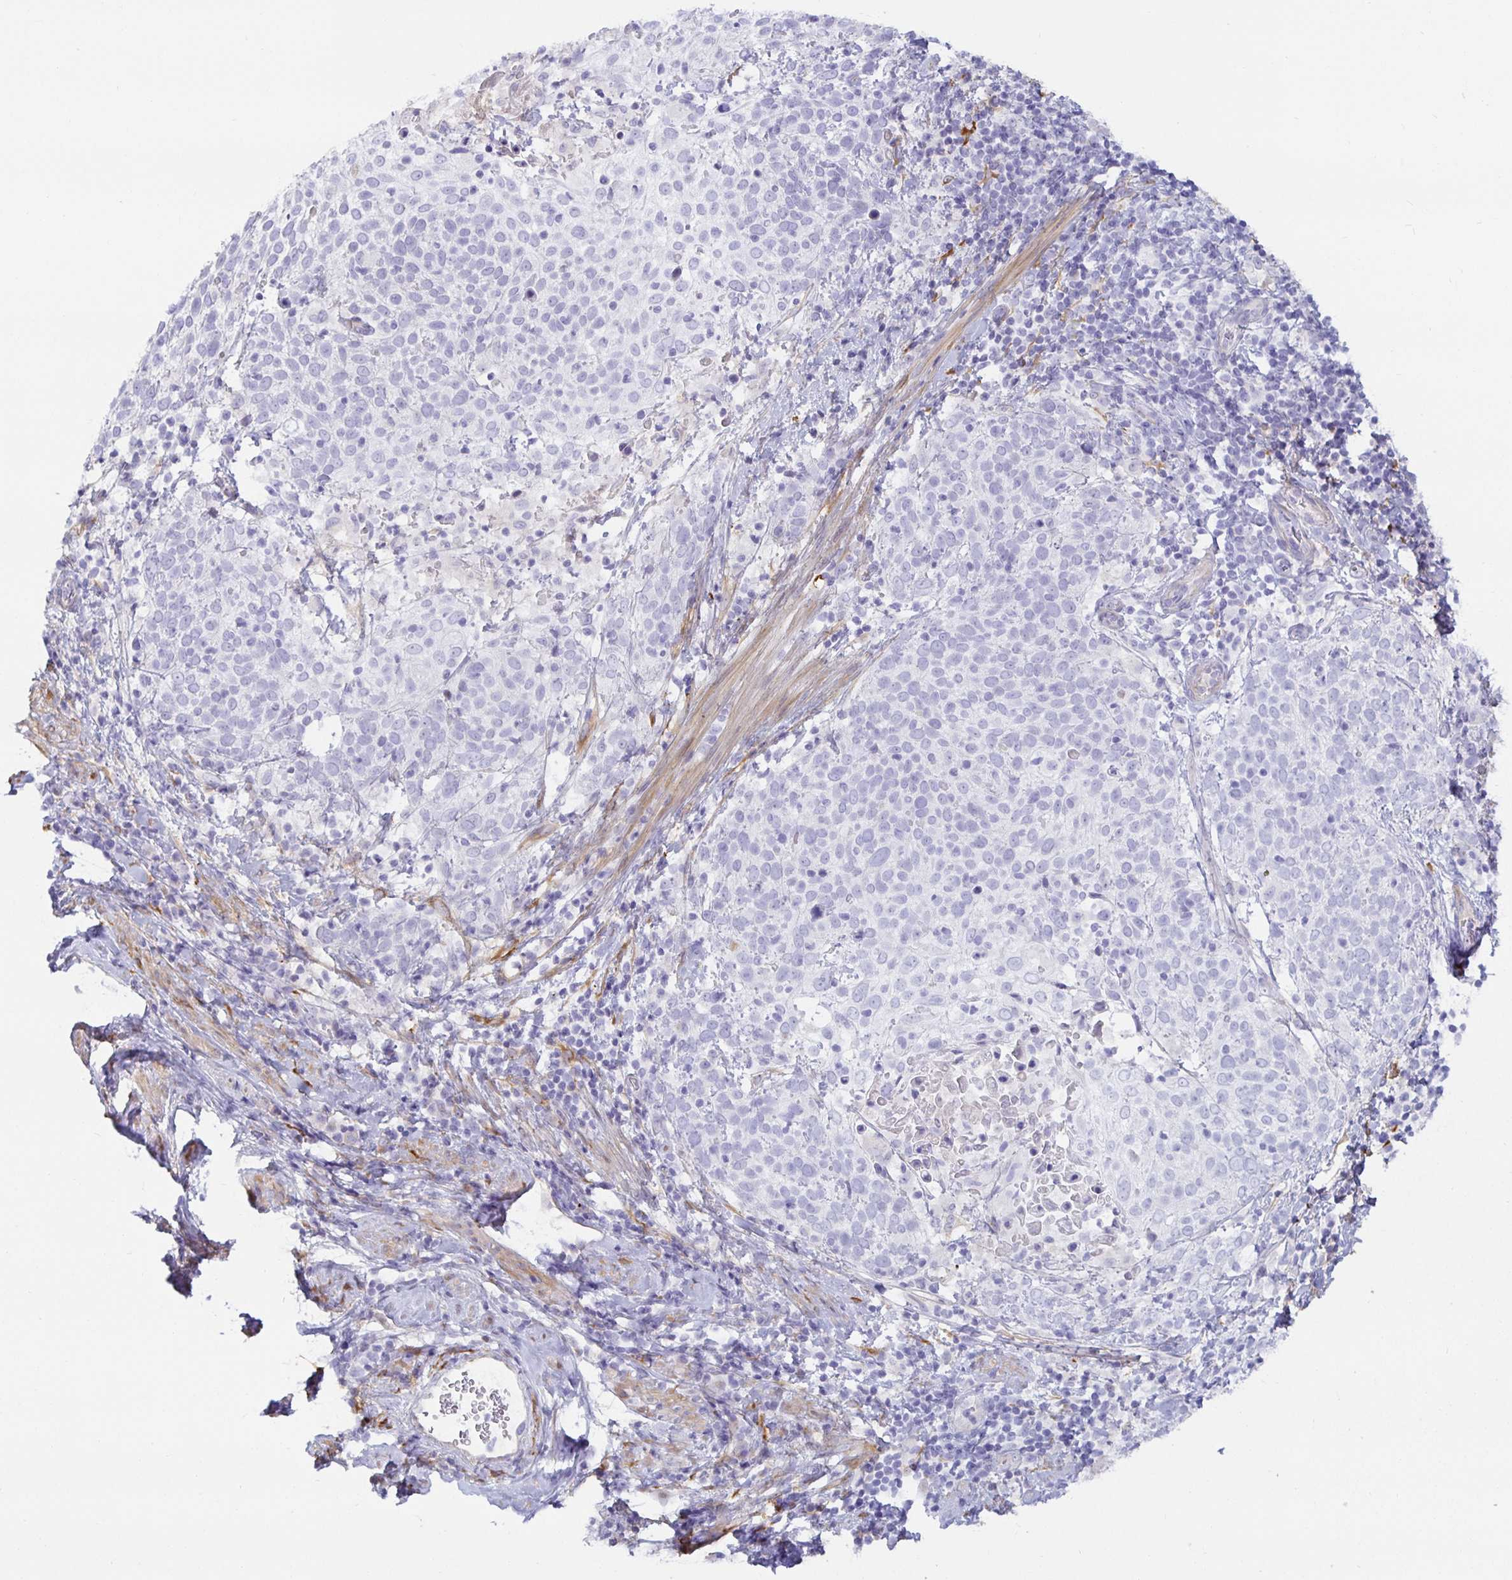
{"staining": {"intensity": "negative", "quantity": "none", "location": "none"}, "tissue": "cervical cancer", "cell_type": "Tumor cells", "image_type": "cancer", "snomed": [{"axis": "morphology", "description": "Squamous cell carcinoma, NOS"}, {"axis": "topography", "description": "Cervix"}], "caption": "DAB immunohistochemical staining of human cervical squamous cell carcinoma demonstrates no significant expression in tumor cells.", "gene": "SPAG4", "patient": {"sex": "female", "age": 61}}